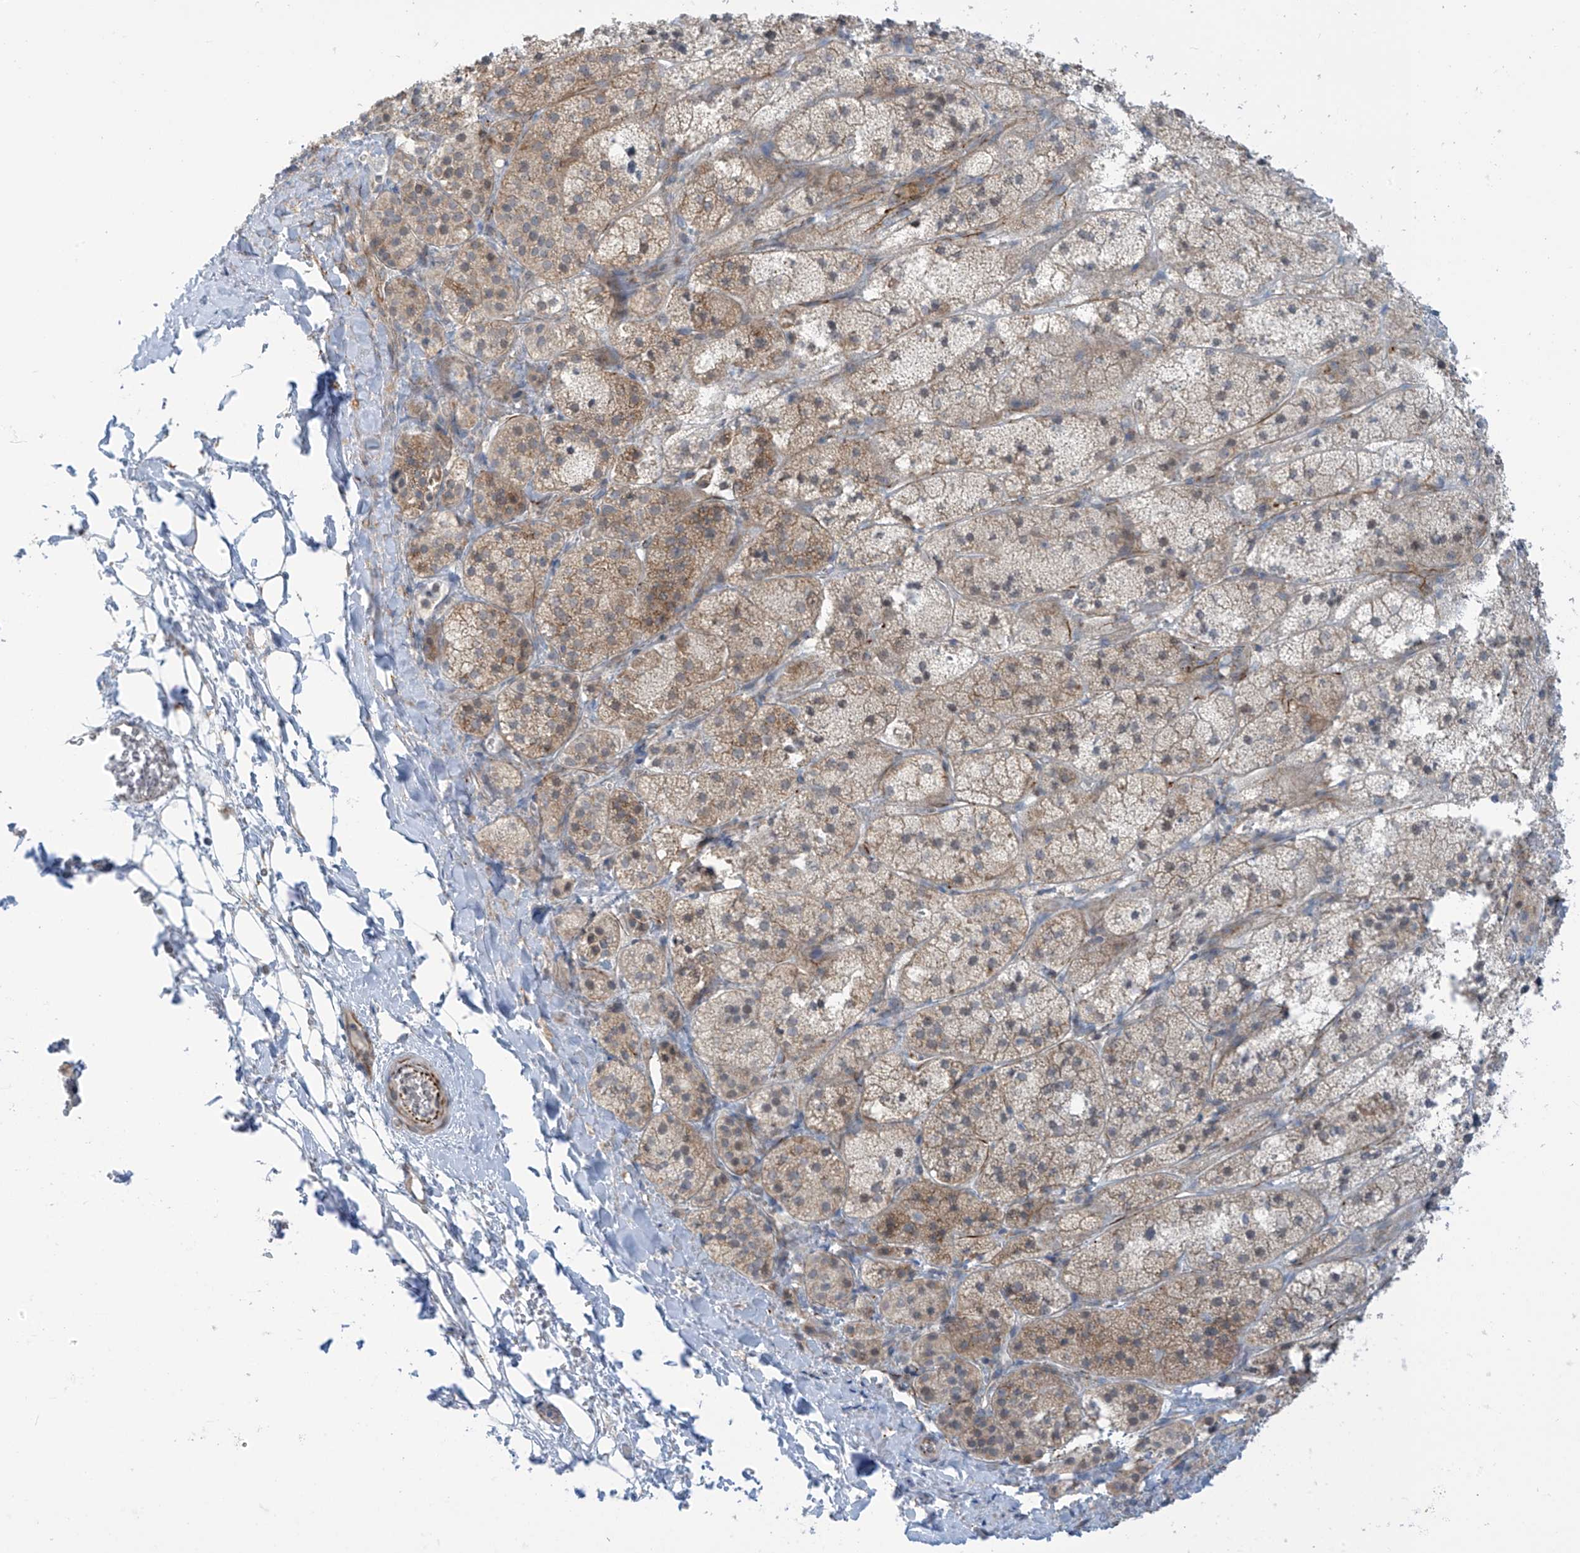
{"staining": {"intensity": "moderate", "quantity": ">75%", "location": "cytoplasmic/membranous"}, "tissue": "adrenal gland", "cell_type": "Glandular cells", "image_type": "normal", "snomed": [{"axis": "morphology", "description": "Normal tissue, NOS"}, {"axis": "topography", "description": "Adrenal gland"}], "caption": "The immunohistochemical stain shows moderate cytoplasmic/membranous positivity in glandular cells of benign adrenal gland.", "gene": "HS6ST2", "patient": {"sex": "female", "age": 44}}